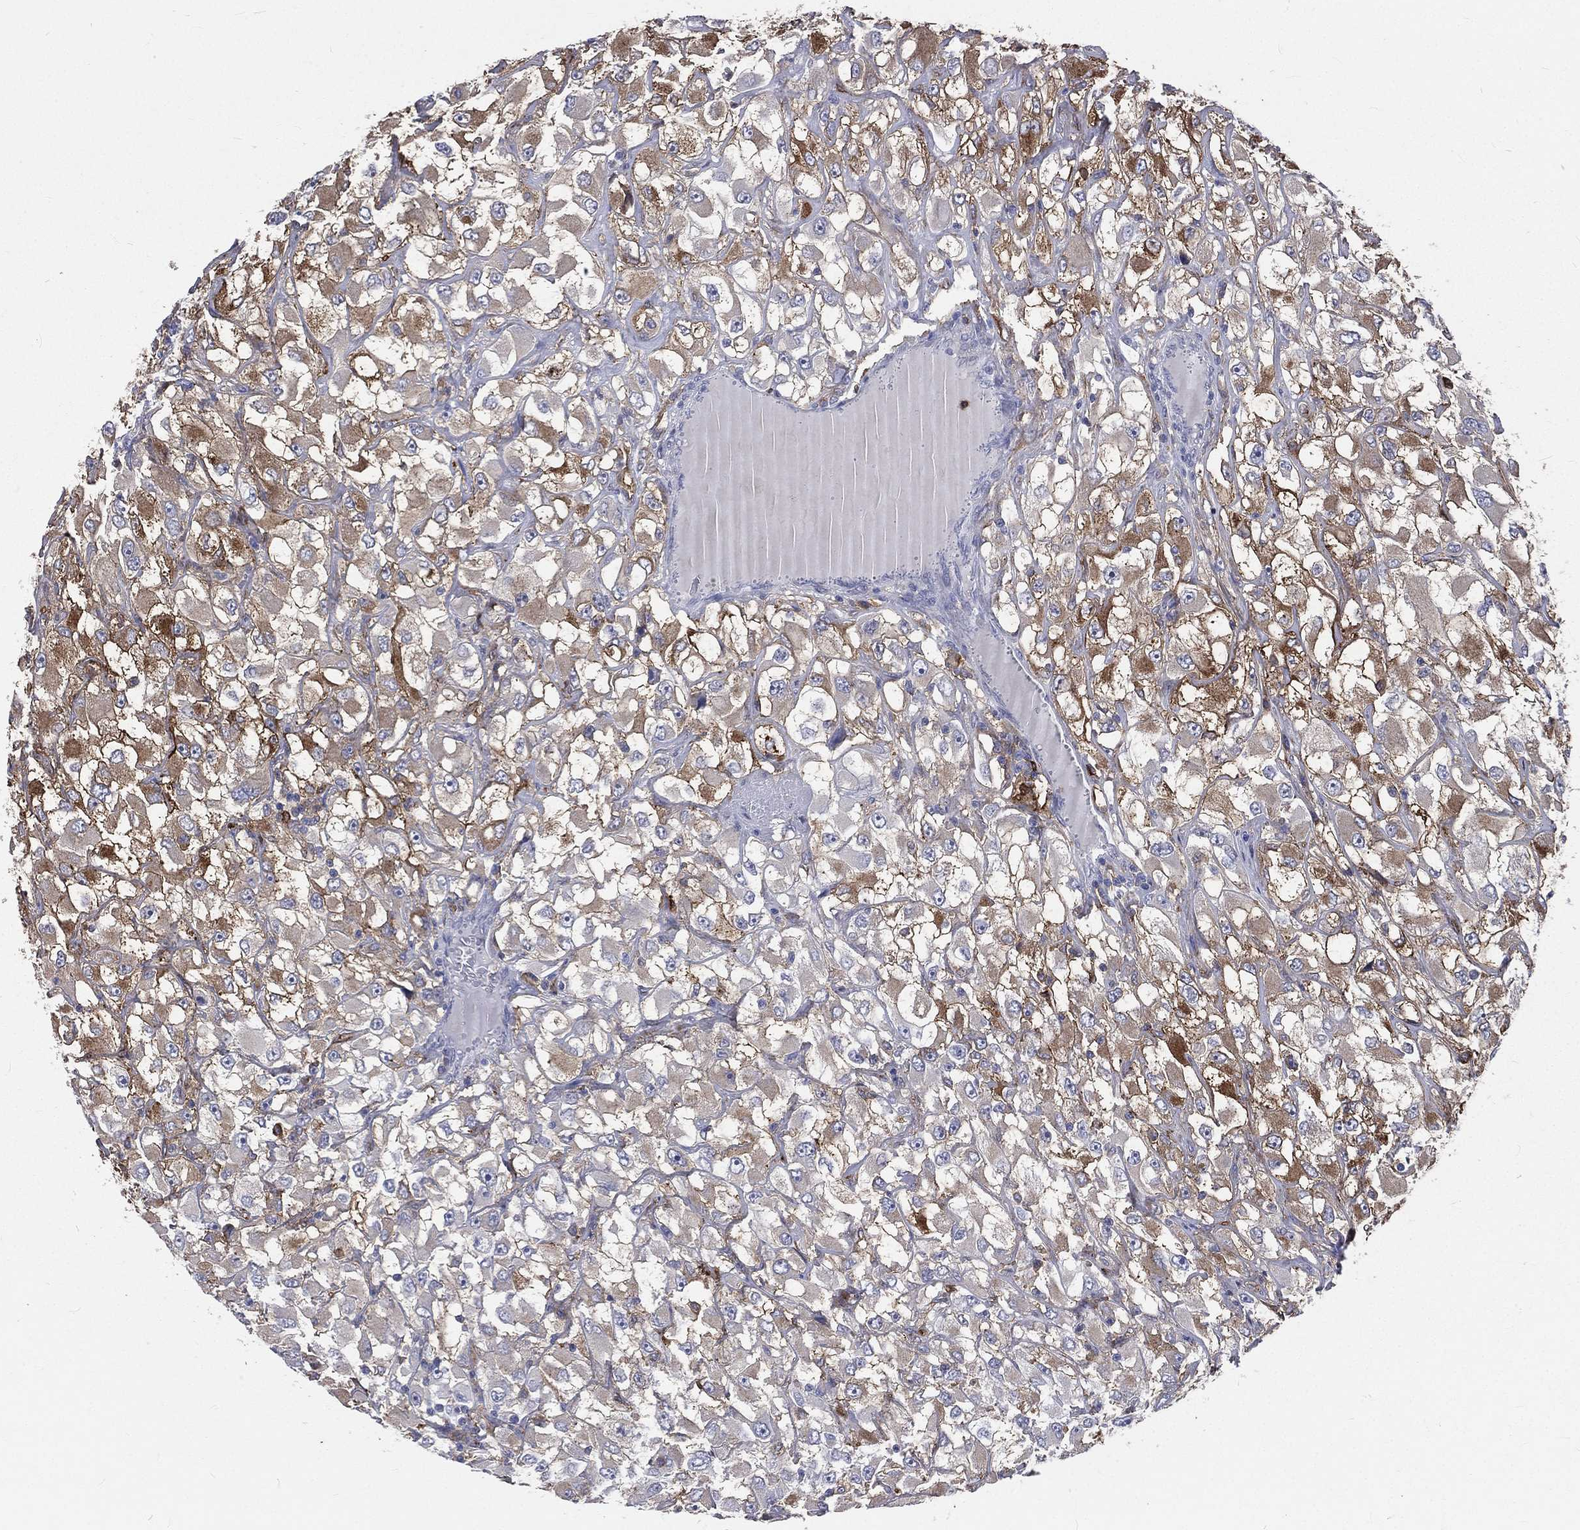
{"staining": {"intensity": "moderate", "quantity": "25%-75%", "location": "cytoplasmic/membranous"}, "tissue": "renal cancer", "cell_type": "Tumor cells", "image_type": "cancer", "snomed": [{"axis": "morphology", "description": "Adenocarcinoma, NOS"}, {"axis": "topography", "description": "Kidney"}], "caption": "Tumor cells demonstrate medium levels of moderate cytoplasmic/membranous staining in approximately 25%-75% of cells in renal adenocarcinoma.", "gene": "BASP1", "patient": {"sex": "female", "age": 52}}